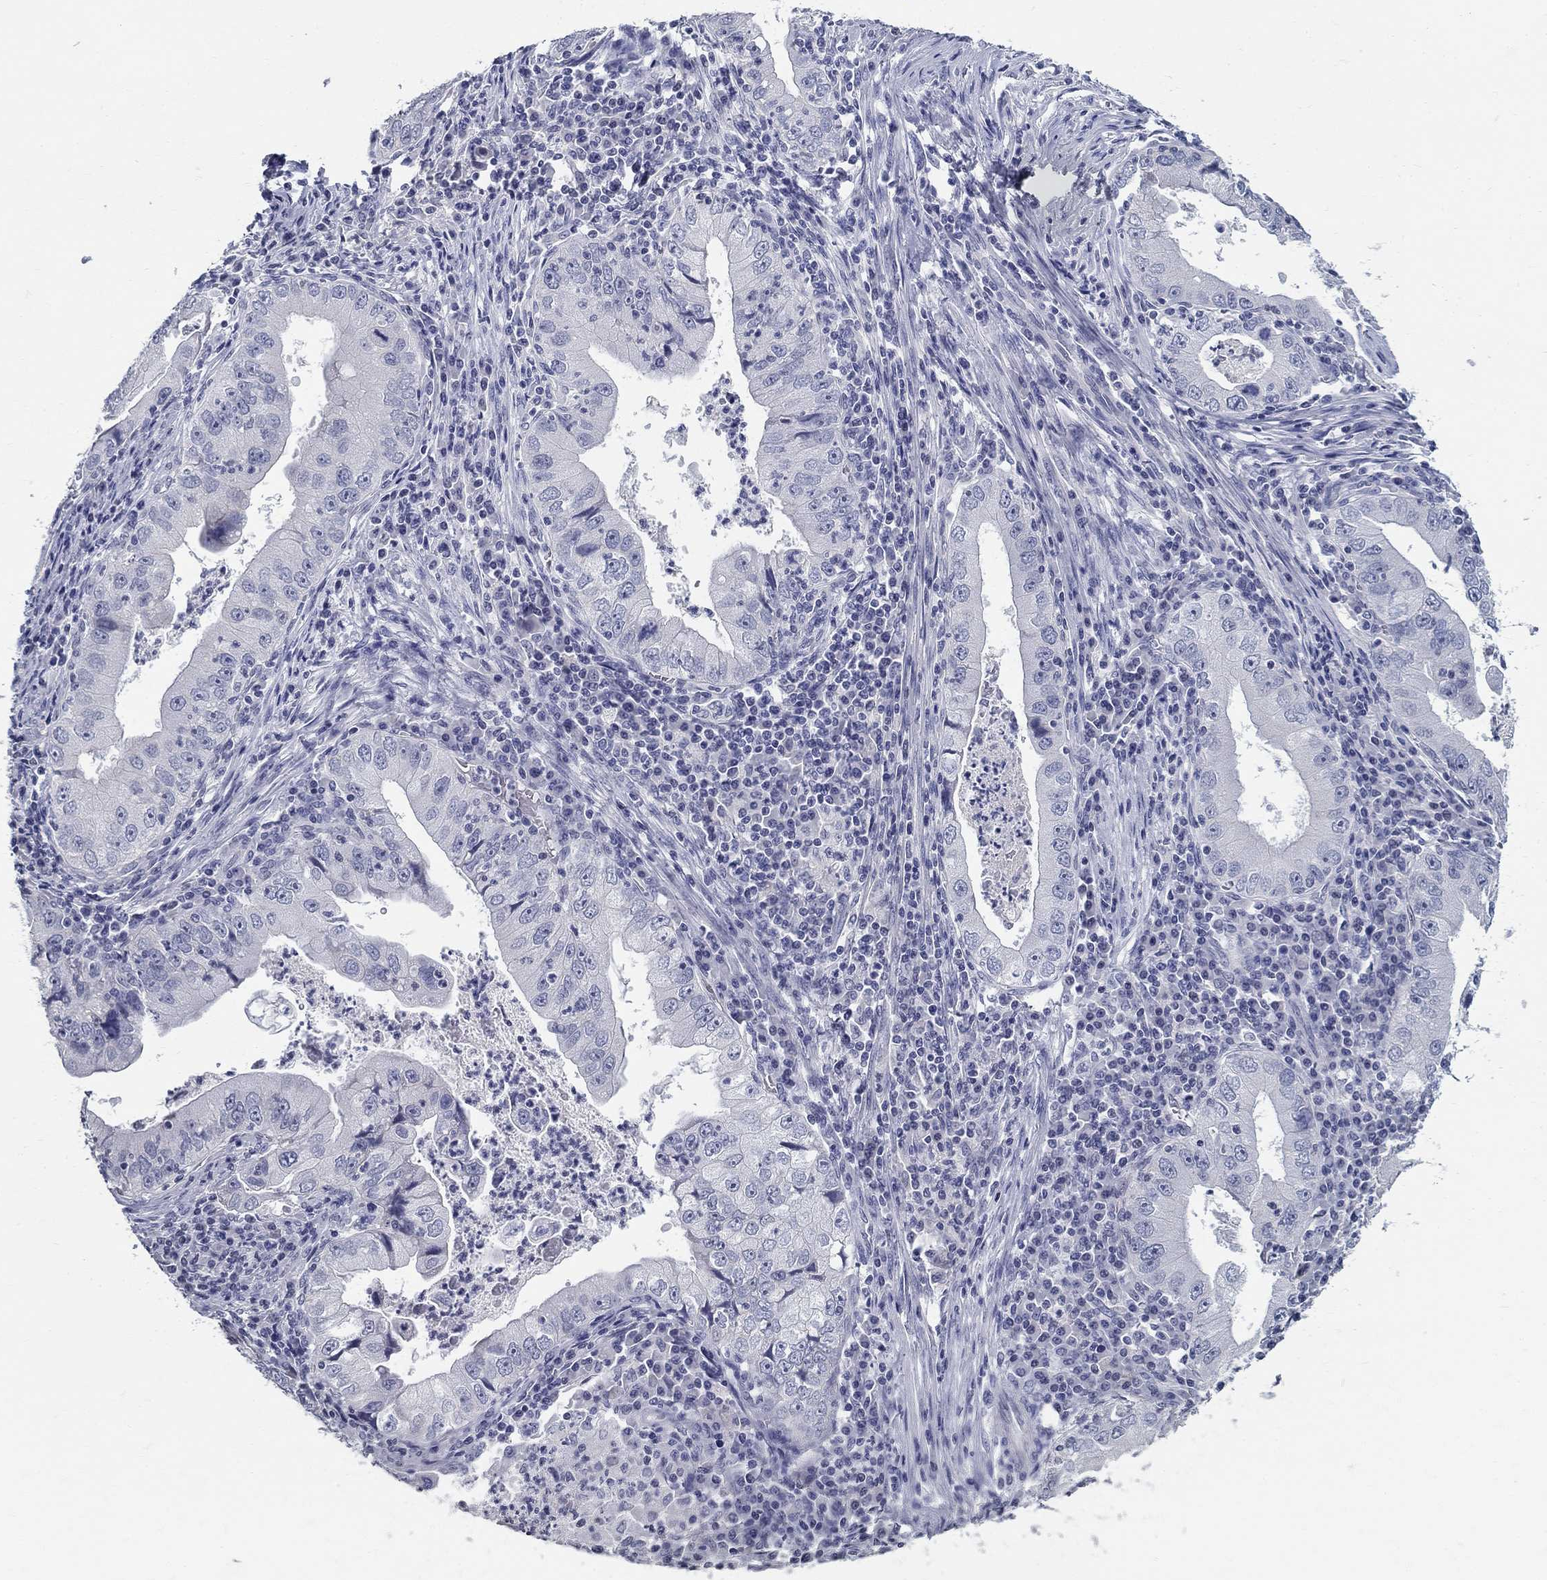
{"staining": {"intensity": "negative", "quantity": "none", "location": "none"}, "tissue": "stomach cancer", "cell_type": "Tumor cells", "image_type": "cancer", "snomed": [{"axis": "morphology", "description": "Adenocarcinoma, NOS"}, {"axis": "topography", "description": "Stomach"}], "caption": "Immunohistochemistry image of stomach cancer (adenocarcinoma) stained for a protein (brown), which reveals no positivity in tumor cells. Brightfield microscopy of IHC stained with DAB (3,3'-diaminobenzidine) (brown) and hematoxylin (blue), captured at high magnification.", "gene": "GUCA1A", "patient": {"sex": "male", "age": 76}}